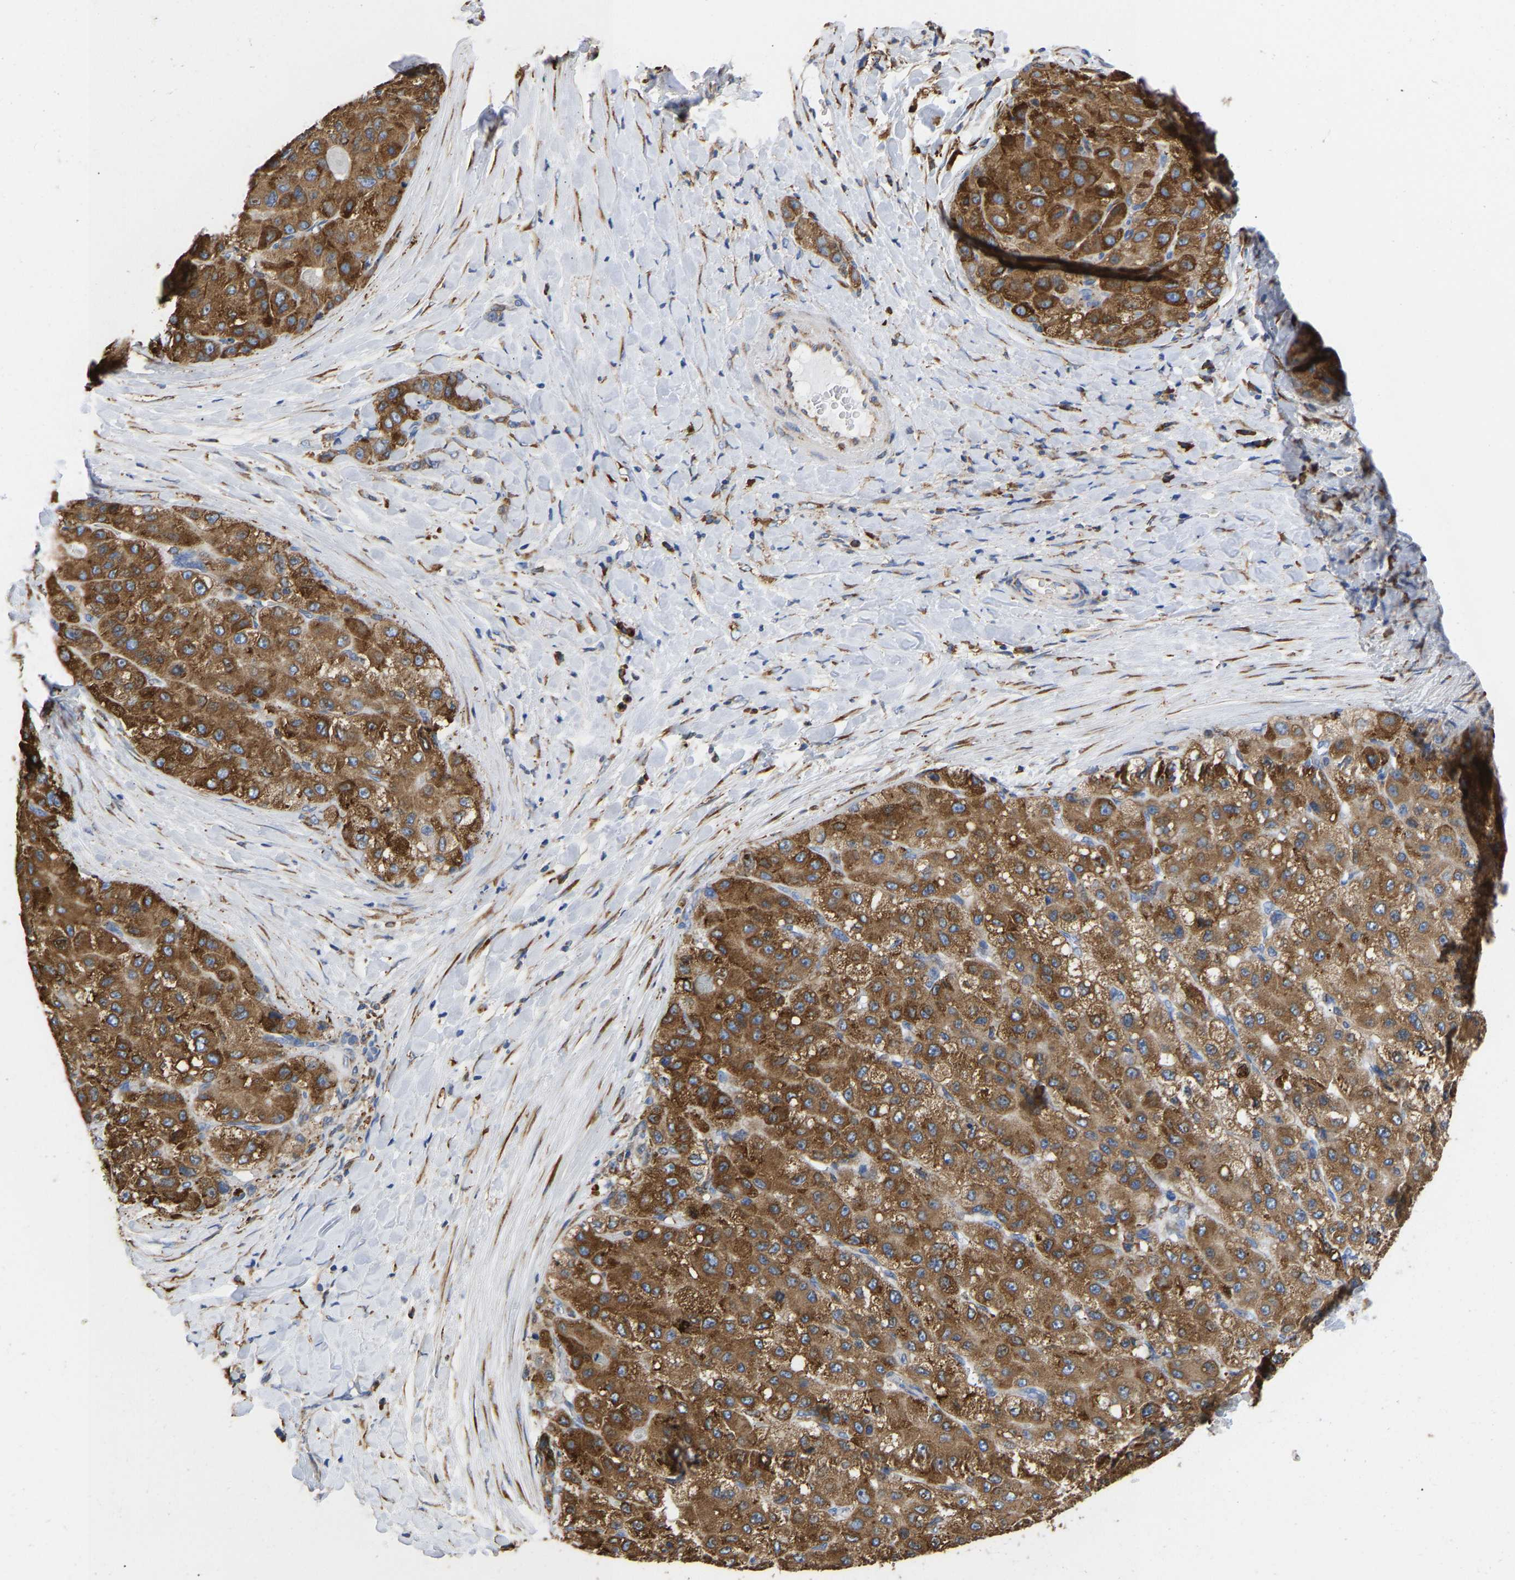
{"staining": {"intensity": "moderate", "quantity": ">75%", "location": "cytoplasmic/membranous"}, "tissue": "liver cancer", "cell_type": "Tumor cells", "image_type": "cancer", "snomed": [{"axis": "morphology", "description": "Carcinoma, Hepatocellular, NOS"}, {"axis": "topography", "description": "Liver"}], "caption": "Immunohistochemistry (IHC) photomicrograph of liver hepatocellular carcinoma stained for a protein (brown), which exhibits medium levels of moderate cytoplasmic/membranous expression in approximately >75% of tumor cells.", "gene": "P4HB", "patient": {"sex": "male", "age": 80}}